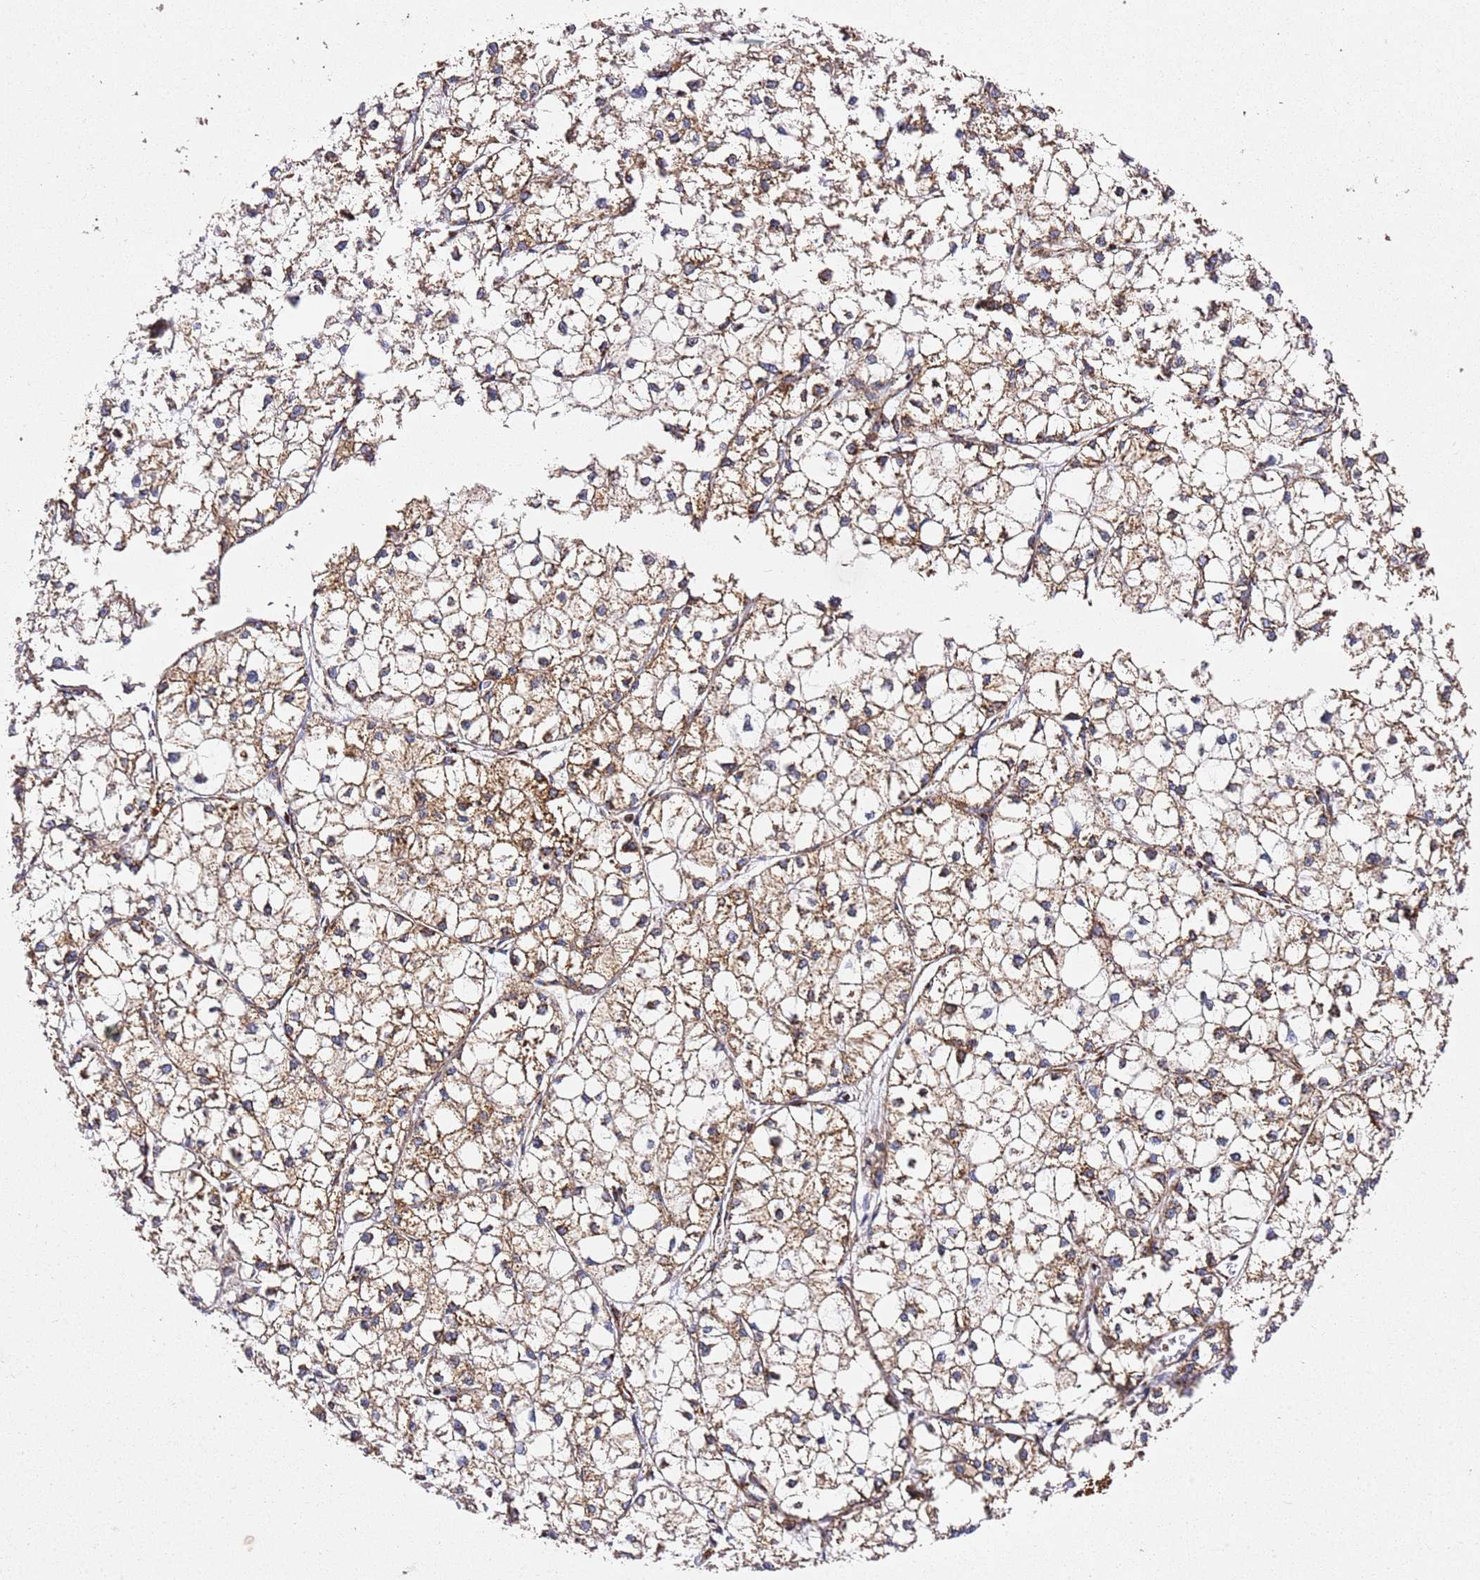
{"staining": {"intensity": "moderate", "quantity": "25%-75%", "location": "cytoplasmic/membranous"}, "tissue": "liver cancer", "cell_type": "Tumor cells", "image_type": "cancer", "snomed": [{"axis": "morphology", "description": "Carcinoma, Hepatocellular, NOS"}, {"axis": "topography", "description": "Liver"}], "caption": "Liver cancer (hepatocellular carcinoma) was stained to show a protein in brown. There is medium levels of moderate cytoplasmic/membranous staining in approximately 25%-75% of tumor cells.", "gene": "NDUFA3", "patient": {"sex": "female", "age": 43}}